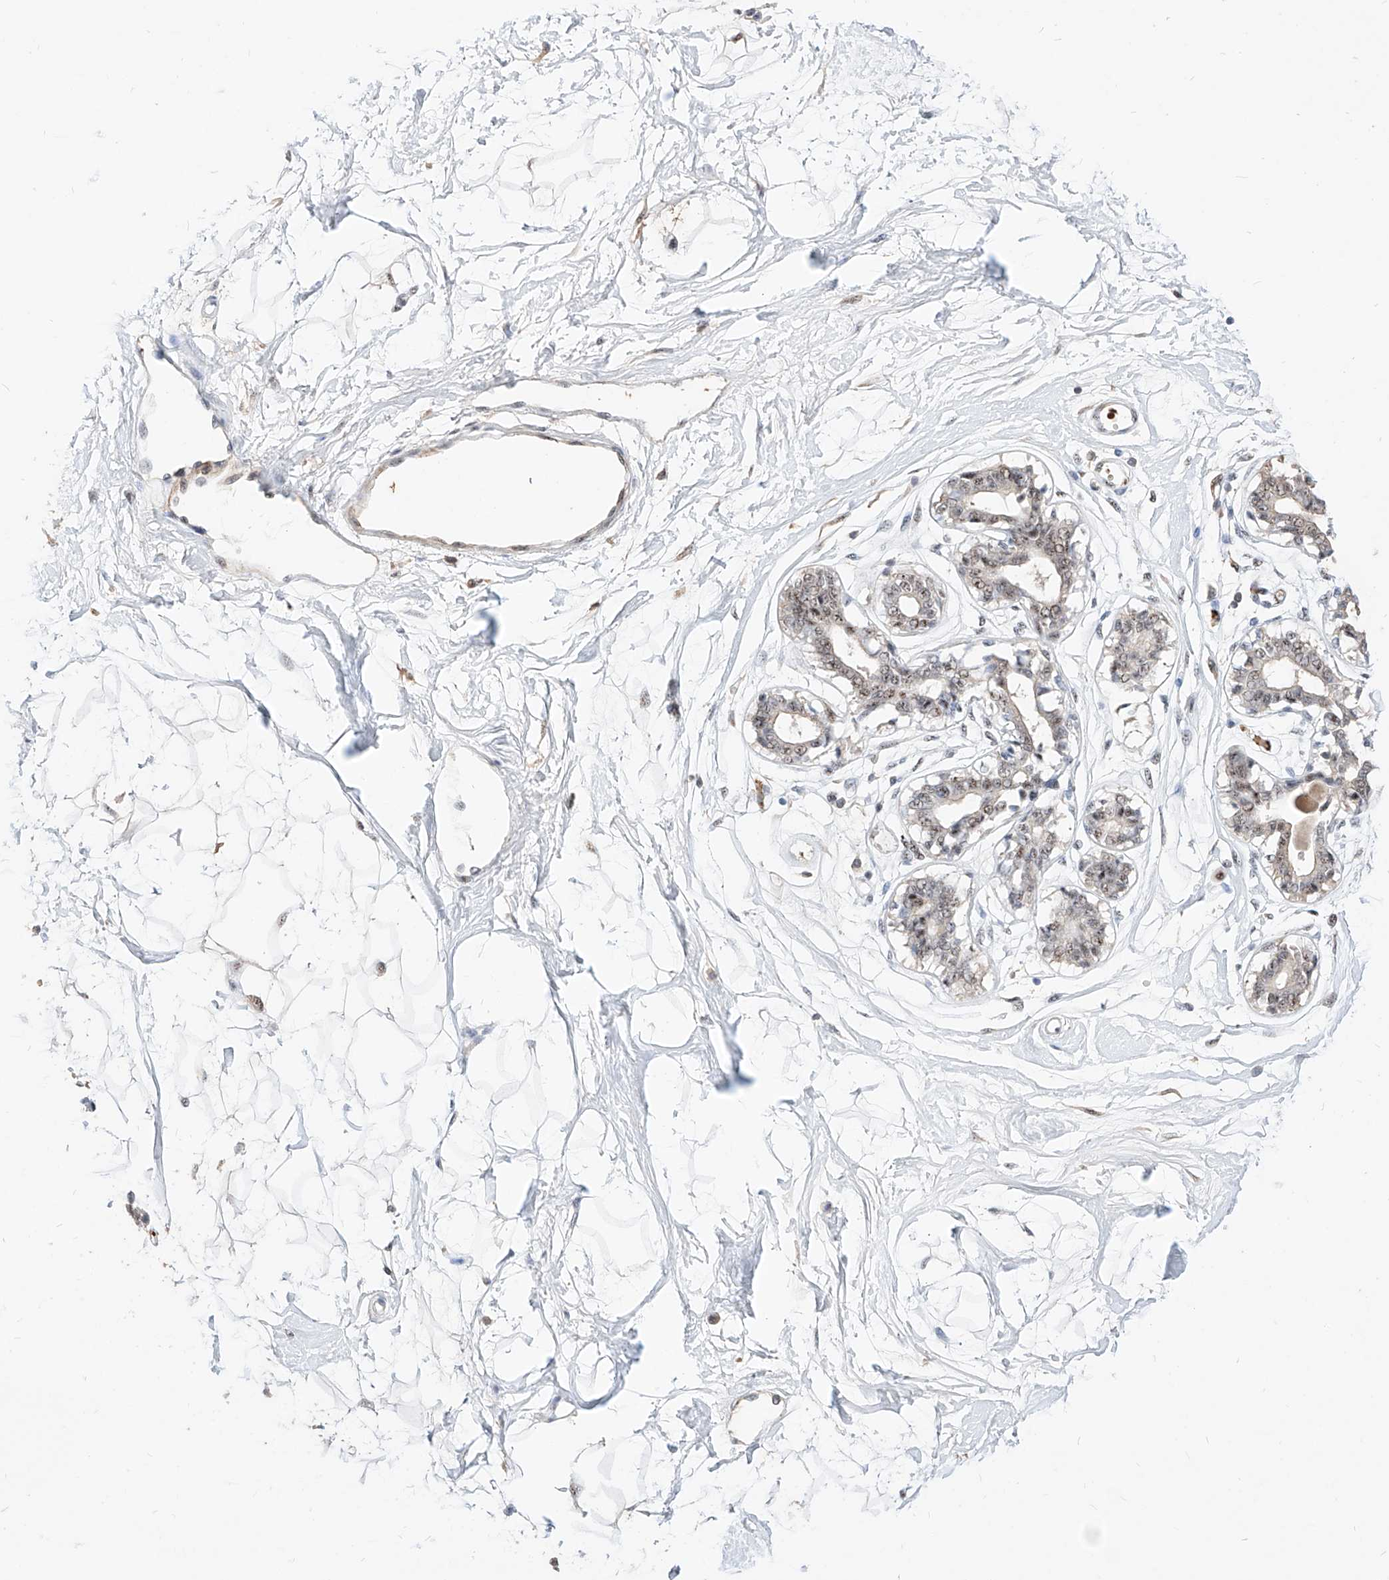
{"staining": {"intensity": "moderate", "quantity": ">75%", "location": "nuclear"}, "tissue": "breast", "cell_type": "Adipocytes", "image_type": "normal", "snomed": [{"axis": "morphology", "description": "Normal tissue, NOS"}, {"axis": "topography", "description": "Breast"}], "caption": "Immunohistochemical staining of benign breast shows medium levels of moderate nuclear expression in approximately >75% of adipocytes. (DAB (3,3'-diaminobenzidine) = brown stain, brightfield microscopy at high magnification).", "gene": "ZFP42", "patient": {"sex": "female", "age": 45}}